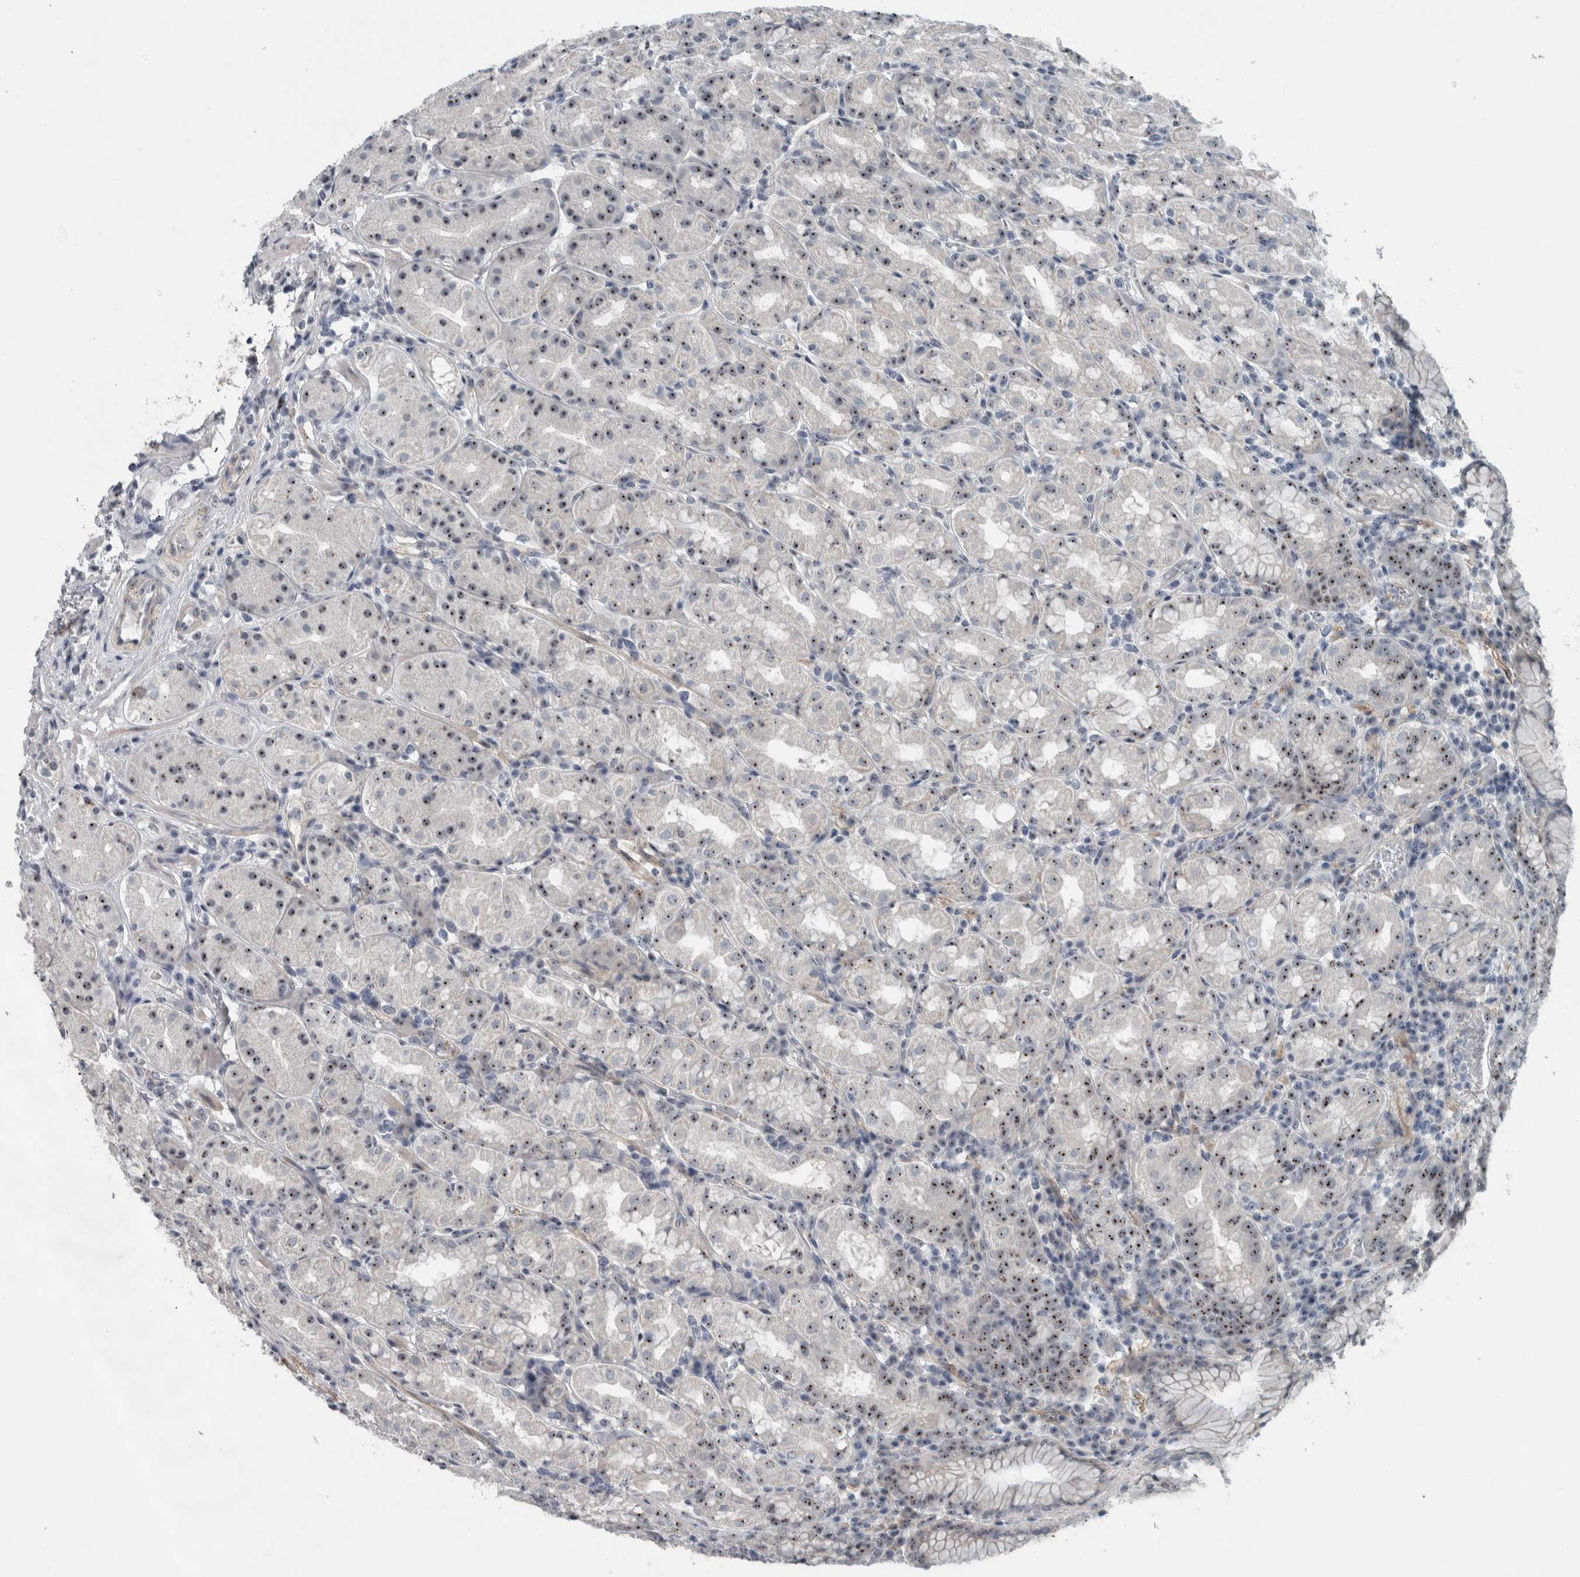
{"staining": {"intensity": "moderate", "quantity": ">75%", "location": "nuclear"}, "tissue": "stomach", "cell_type": "Glandular cells", "image_type": "normal", "snomed": [{"axis": "morphology", "description": "Normal tissue, NOS"}, {"axis": "topography", "description": "Stomach, lower"}], "caption": "Stomach stained with a brown dye demonstrates moderate nuclear positive positivity in about >75% of glandular cells.", "gene": "UTP6", "patient": {"sex": "female", "age": 56}}